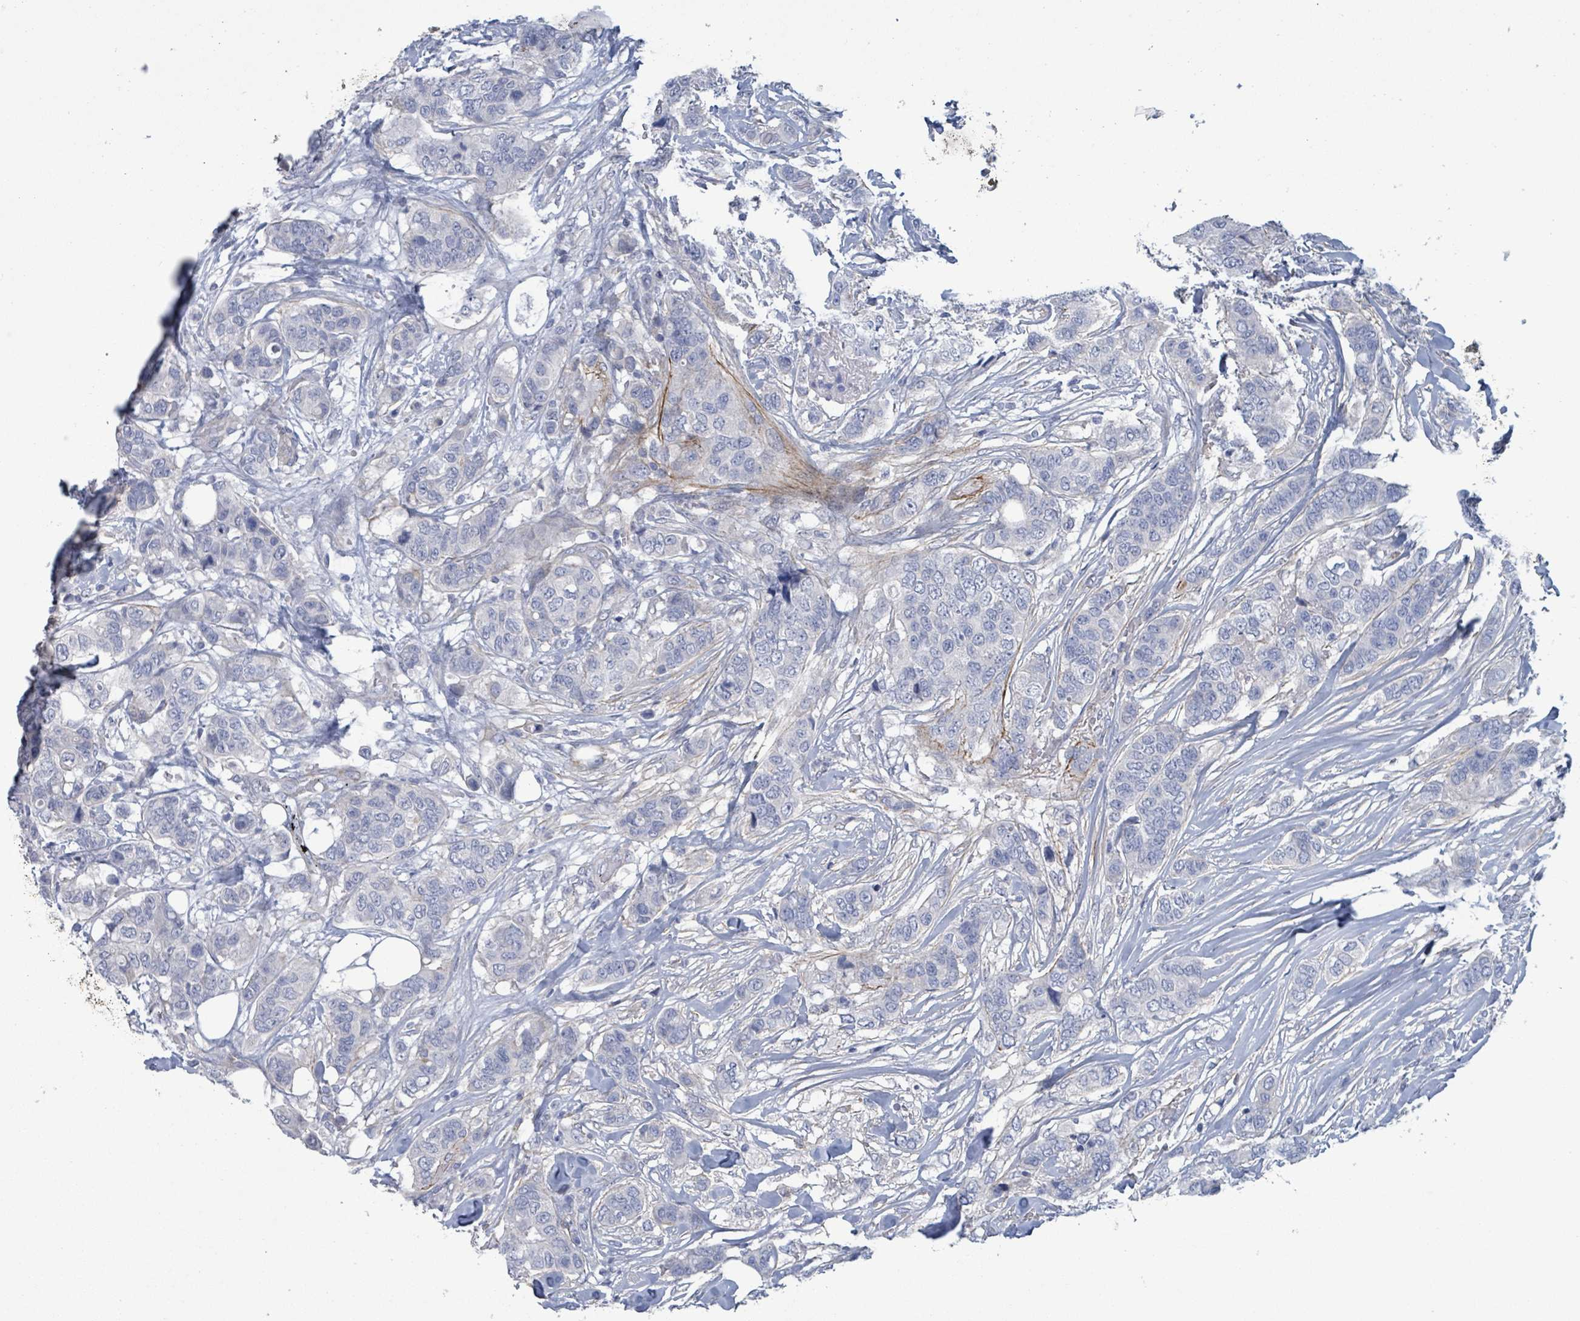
{"staining": {"intensity": "negative", "quantity": "none", "location": "none"}, "tissue": "breast cancer", "cell_type": "Tumor cells", "image_type": "cancer", "snomed": [{"axis": "morphology", "description": "Lobular carcinoma"}, {"axis": "topography", "description": "Breast"}], "caption": "DAB (3,3'-diaminobenzidine) immunohistochemical staining of breast cancer (lobular carcinoma) demonstrates no significant staining in tumor cells. (DAB IHC with hematoxylin counter stain).", "gene": "PKLR", "patient": {"sex": "female", "age": 51}}